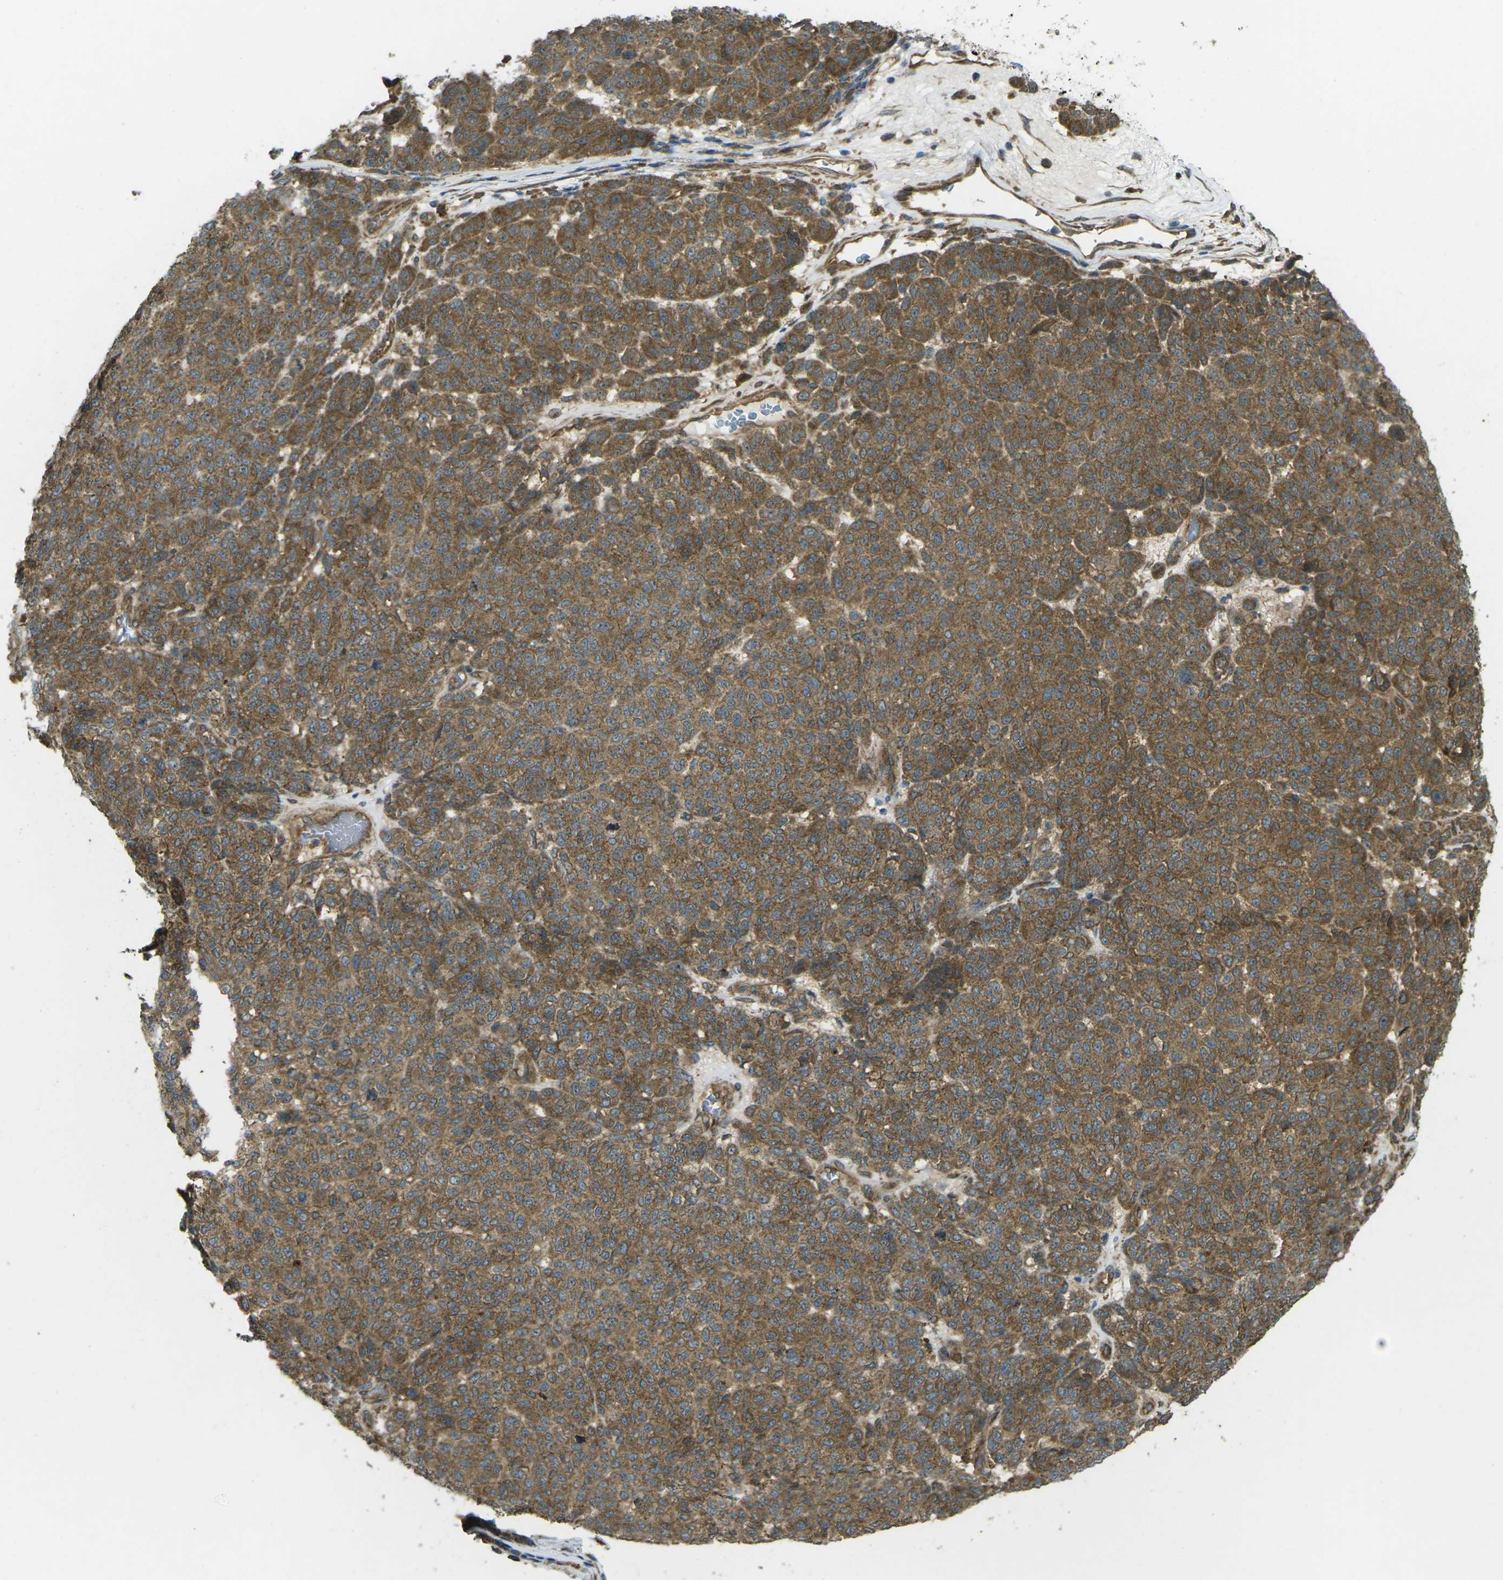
{"staining": {"intensity": "strong", "quantity": ">75%", "location": "cytoplasmic/membranous"}, "tissue": "melanoma", "cell_type": "Tumor cells", "image_type": "cancer", "snomed": [{"axis": "morphology", "description": "Malignant melanoma, NOS"}, {"axis": "topography", "description": "Skin"}], "caption": "Immunohistochemistry (IHC) photomicrograph of neoplastic tissue: human melanoma stained using IHC shows high levels of strong protein expression localized specifically in the cytoplasmic/membranous of tumor cells, appearing as a cytoplasmic/membranous brown color.", "gene": "CHMP3", "patient": {"sex": "male", "age": 59}}